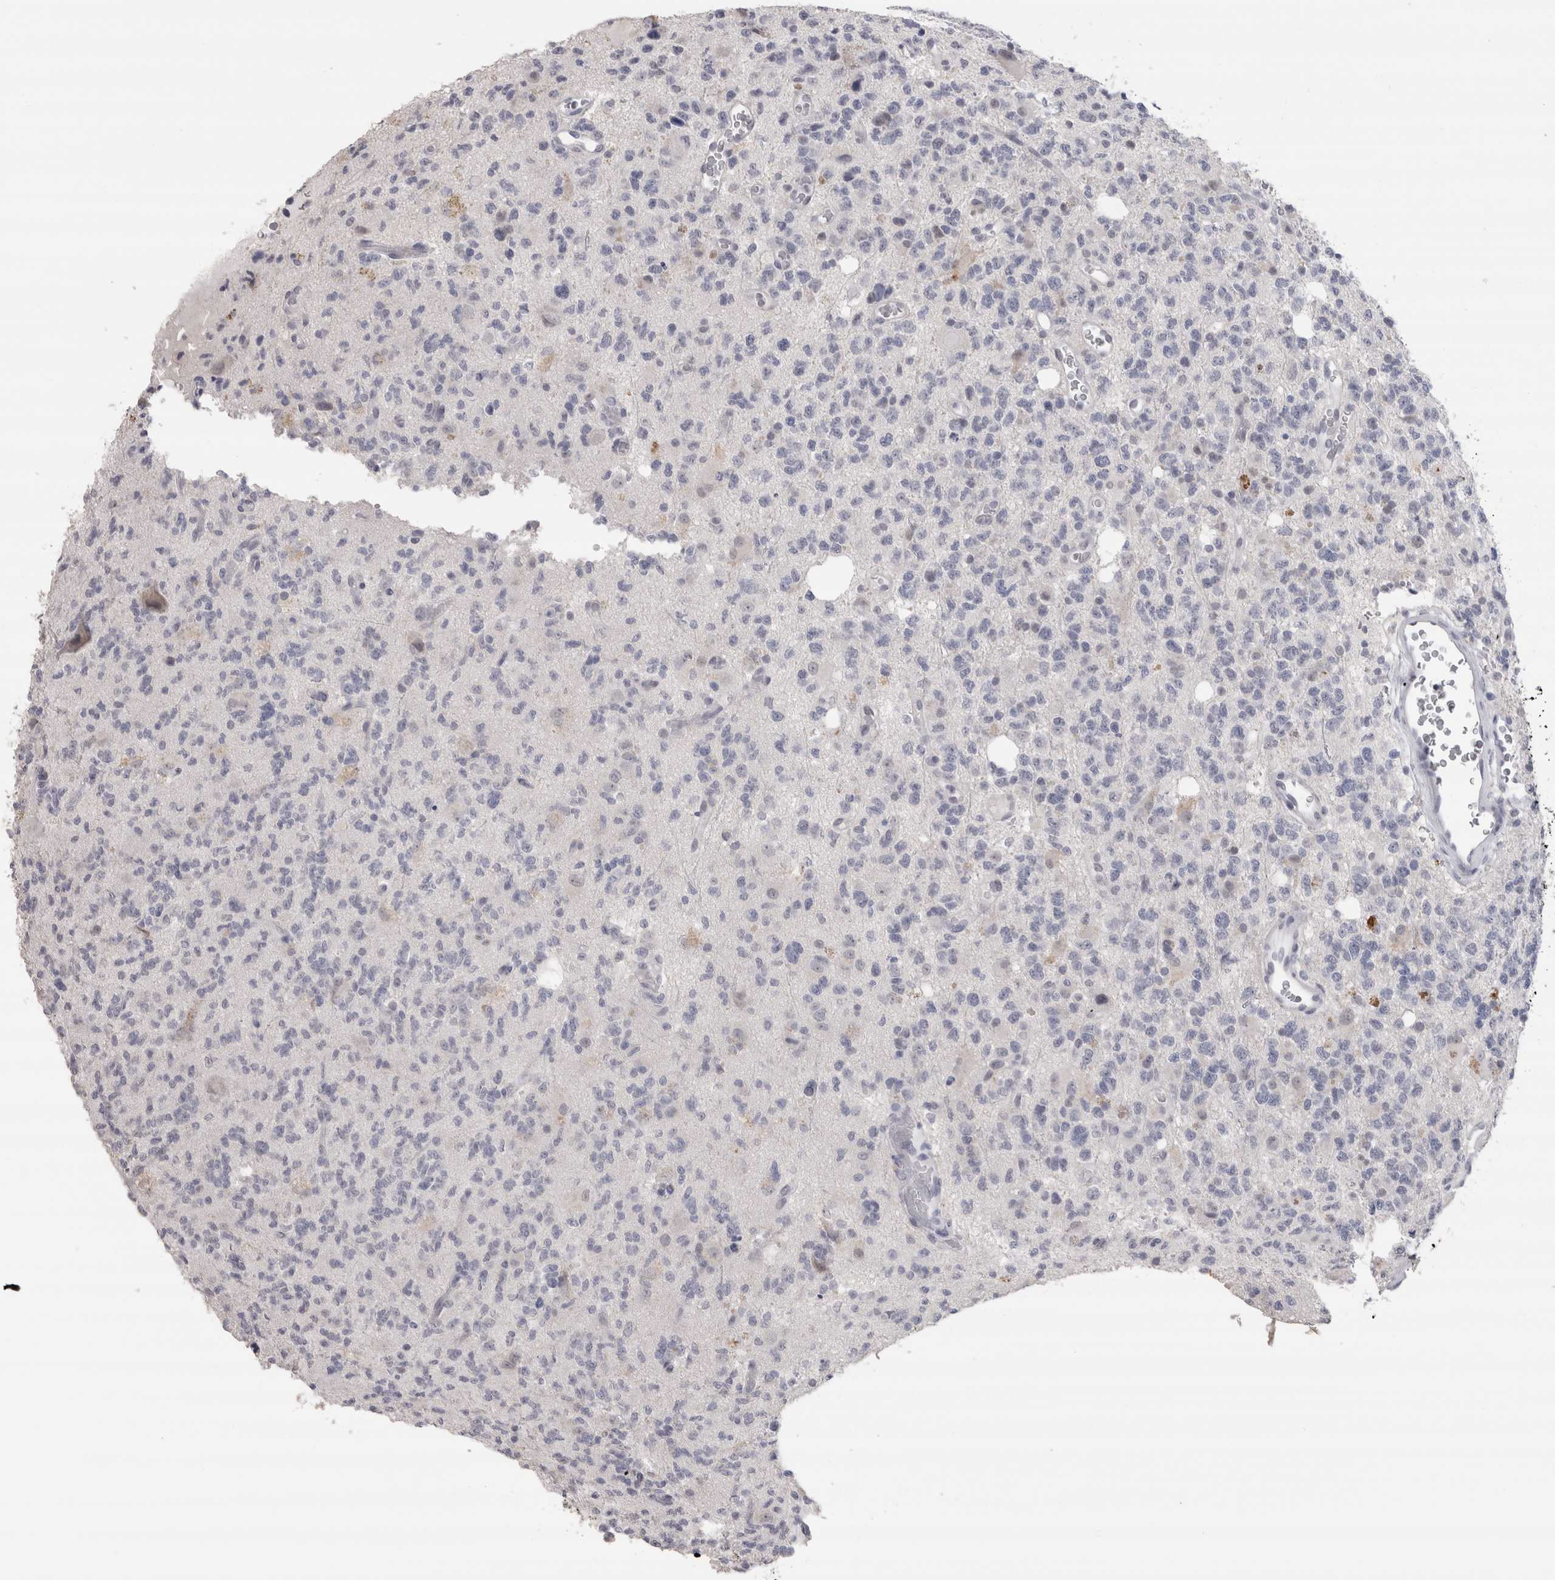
{"staining": {"intensity": "negative", "quantity": "none", "location": "none"}, "tissue": "glioma", "cell_type": "Tumor cells", "image_type": "cancer", "snomed": [{"axis": "morphology", "description": "Glioma, malignant, High grade"}, {"axis": "topography", "description": "Brain"}], "caption": "This is an immunohistochemistry histopathology image of glioma. There is no expression in tumor cells.", "gene": "CDH17", "patient": {"sex": "female", "age": 62}}